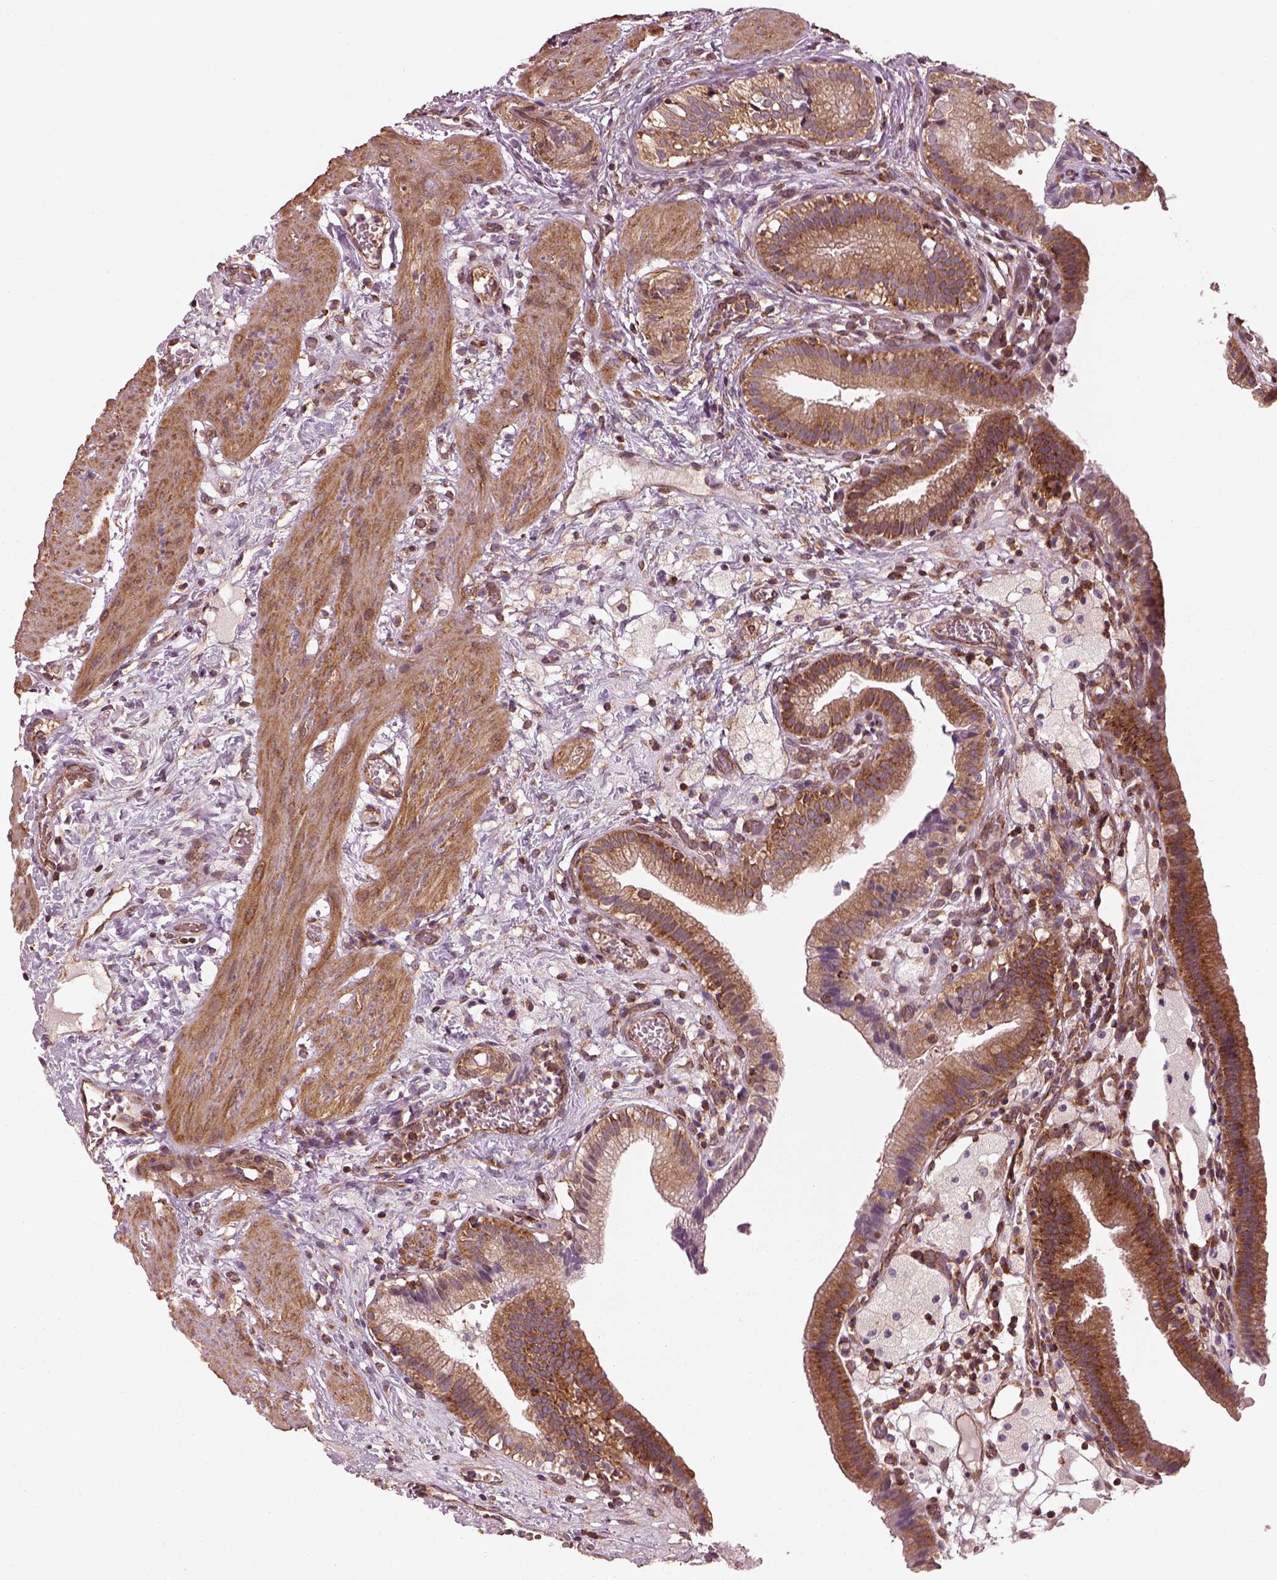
{"staining": {"intensity": "strong", "quantity": ">75%", "location": "cytoplasmic/membranous"}, "tissue": "gallbladder", "cell_type": "Glandular cells", "image_type": "normal", "snomed": [{"axis": "morphology", "description": "Normal tissue, NOS"}, {"axis": "topography", "description": "Gallbladder"}], "caption": "IHC micrograph of benign human gallbladder stained for a protein (brown), which reveals high levels of strong cytoplasmic/membranous staining in approximately >75% of glandular cells.", "gene": "LSM14A", "patient": {"sex": "female", "age": 24}}